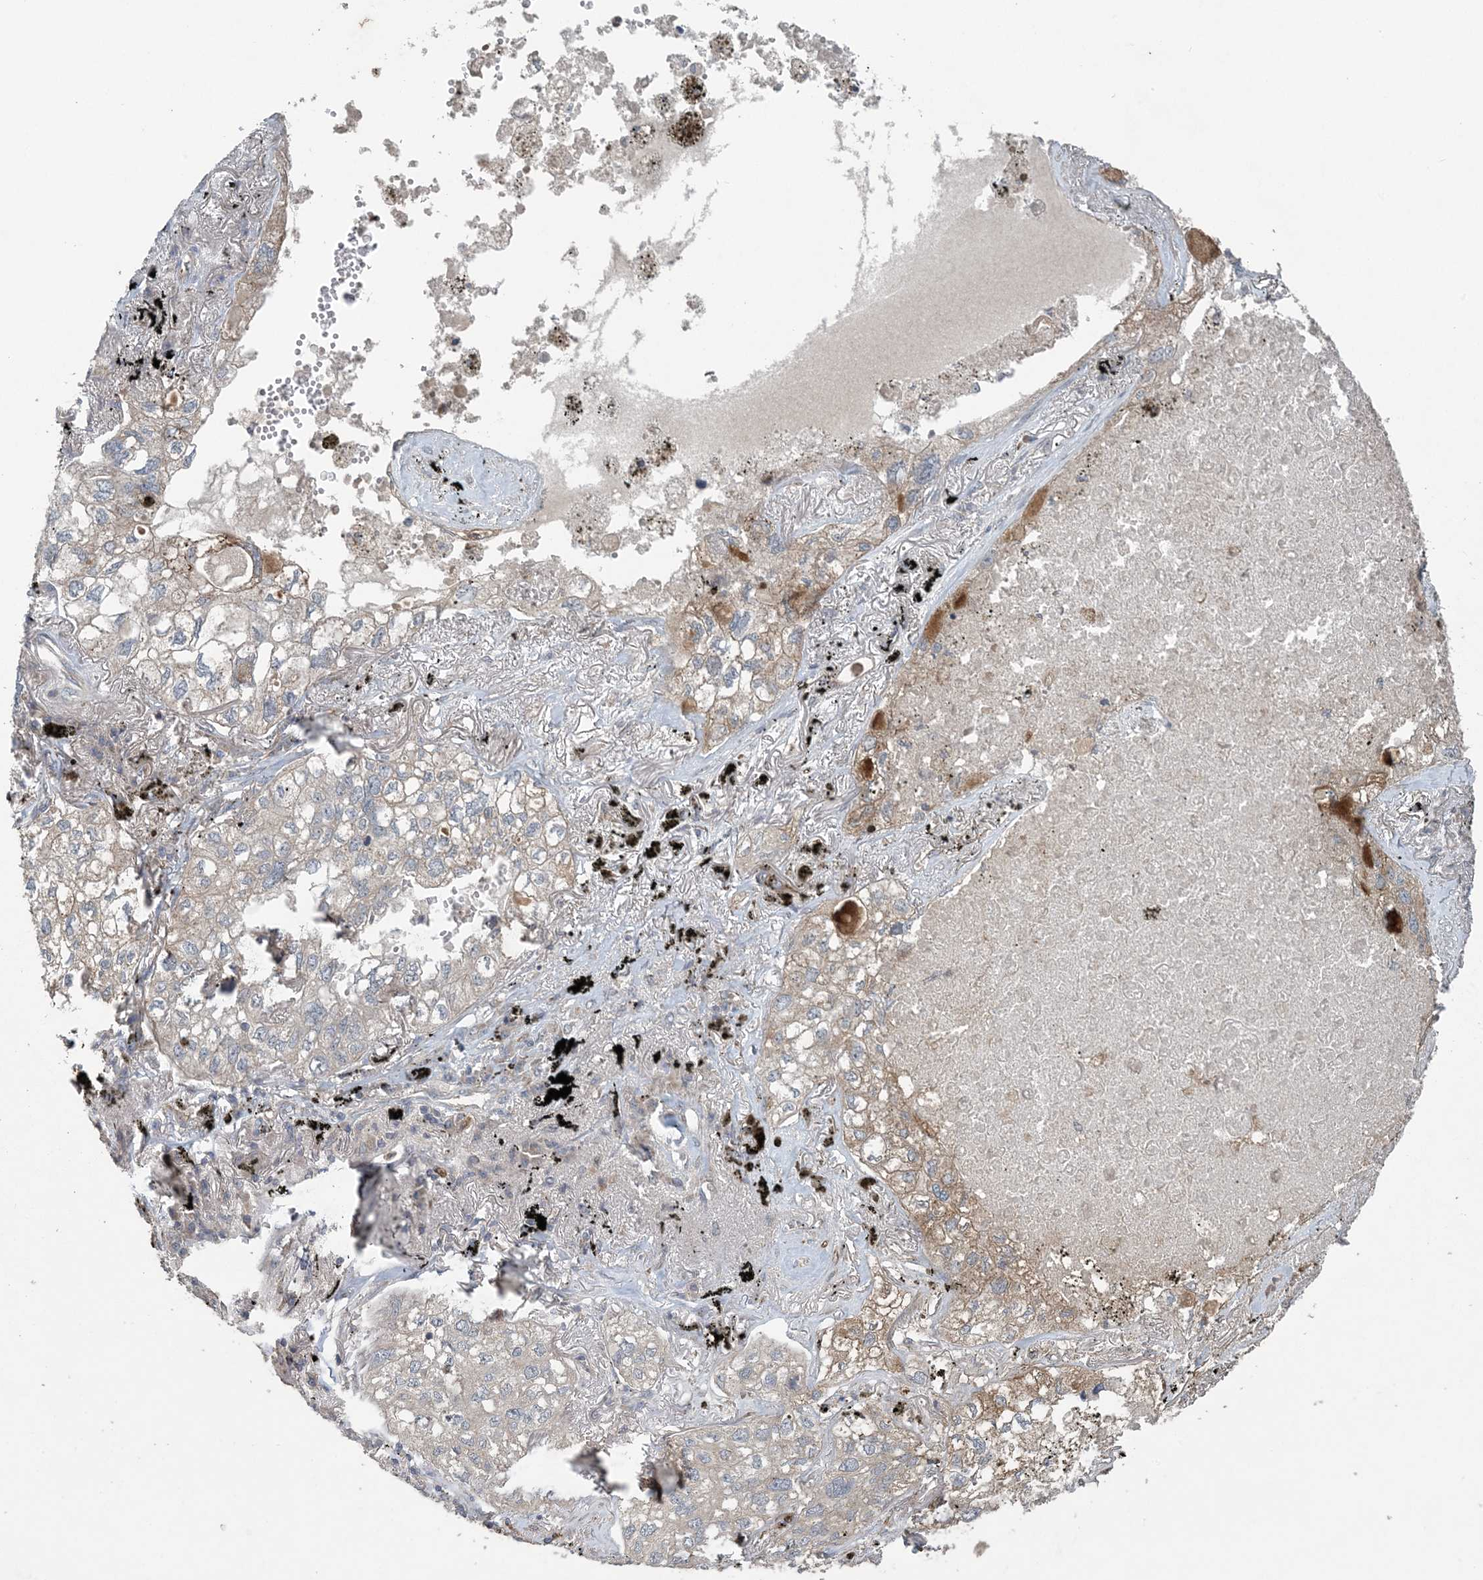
{"staining": {"intensity": "weak", "quantity": "<25%", "location": "cytoplasmic/membranous"}, "tissue": "lung cancer", "cell_type": "Tumor cells", "image_type": "cancer", "snomed": [{"axis": "morphology", "description": "Adenocarcinoma, NOS"}, {"axis": "topography", "description": "Lung"}], "caption": "Immunohistochemical staining of human lung adenocarcinoma demonstrates no significant staining in tumor cells.", "gene": "MYO9B", "patient": {"sex": "male", "age": 65}}